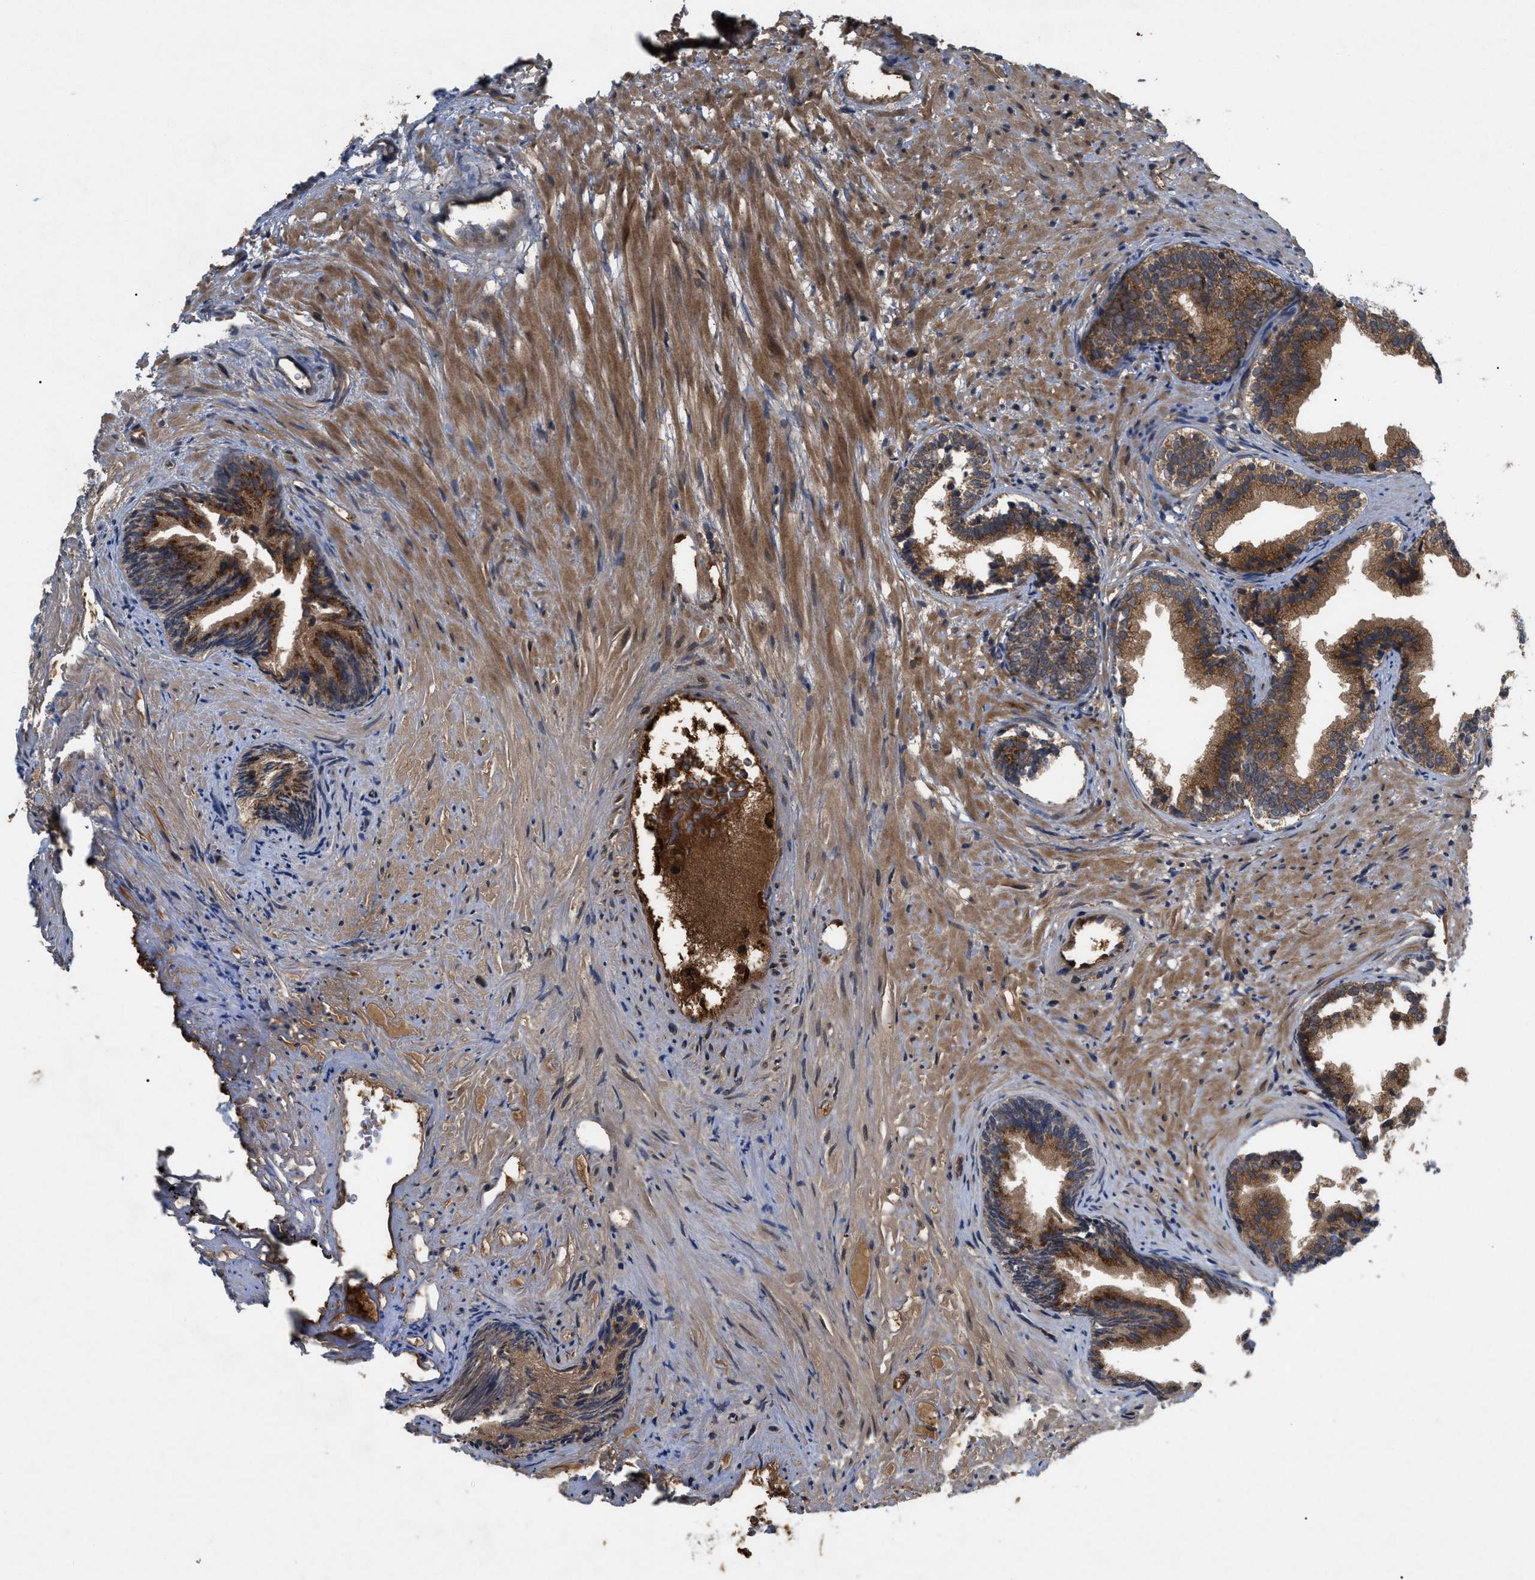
{"staining": {"intensity": "strong", "quantity": ">75%", "location": "cytoplasmic/membranous"}, "tissue": "prostate", "cell_type": "Glandular cells", "image_type": "normal", "snomed": [{"axis": "morphology", "description": "Normal tissue, NOS"}, {"axis": "topography", "description": "Prostate"}], "caption": "Benign prostate reveals strong cytoplasmic/membranous expression in approximately >75% of glandular cells, visualized by immunohistochemistry. The staining was performed using DAB (3,3'-diaminobenzidine) to visualize the protein expression in brown, while the nuclei were stained in blue with hematoxylin (Magnification: 20x).", "gene": "RAB2A", "patient": {"sex": "male", "age": 76}}